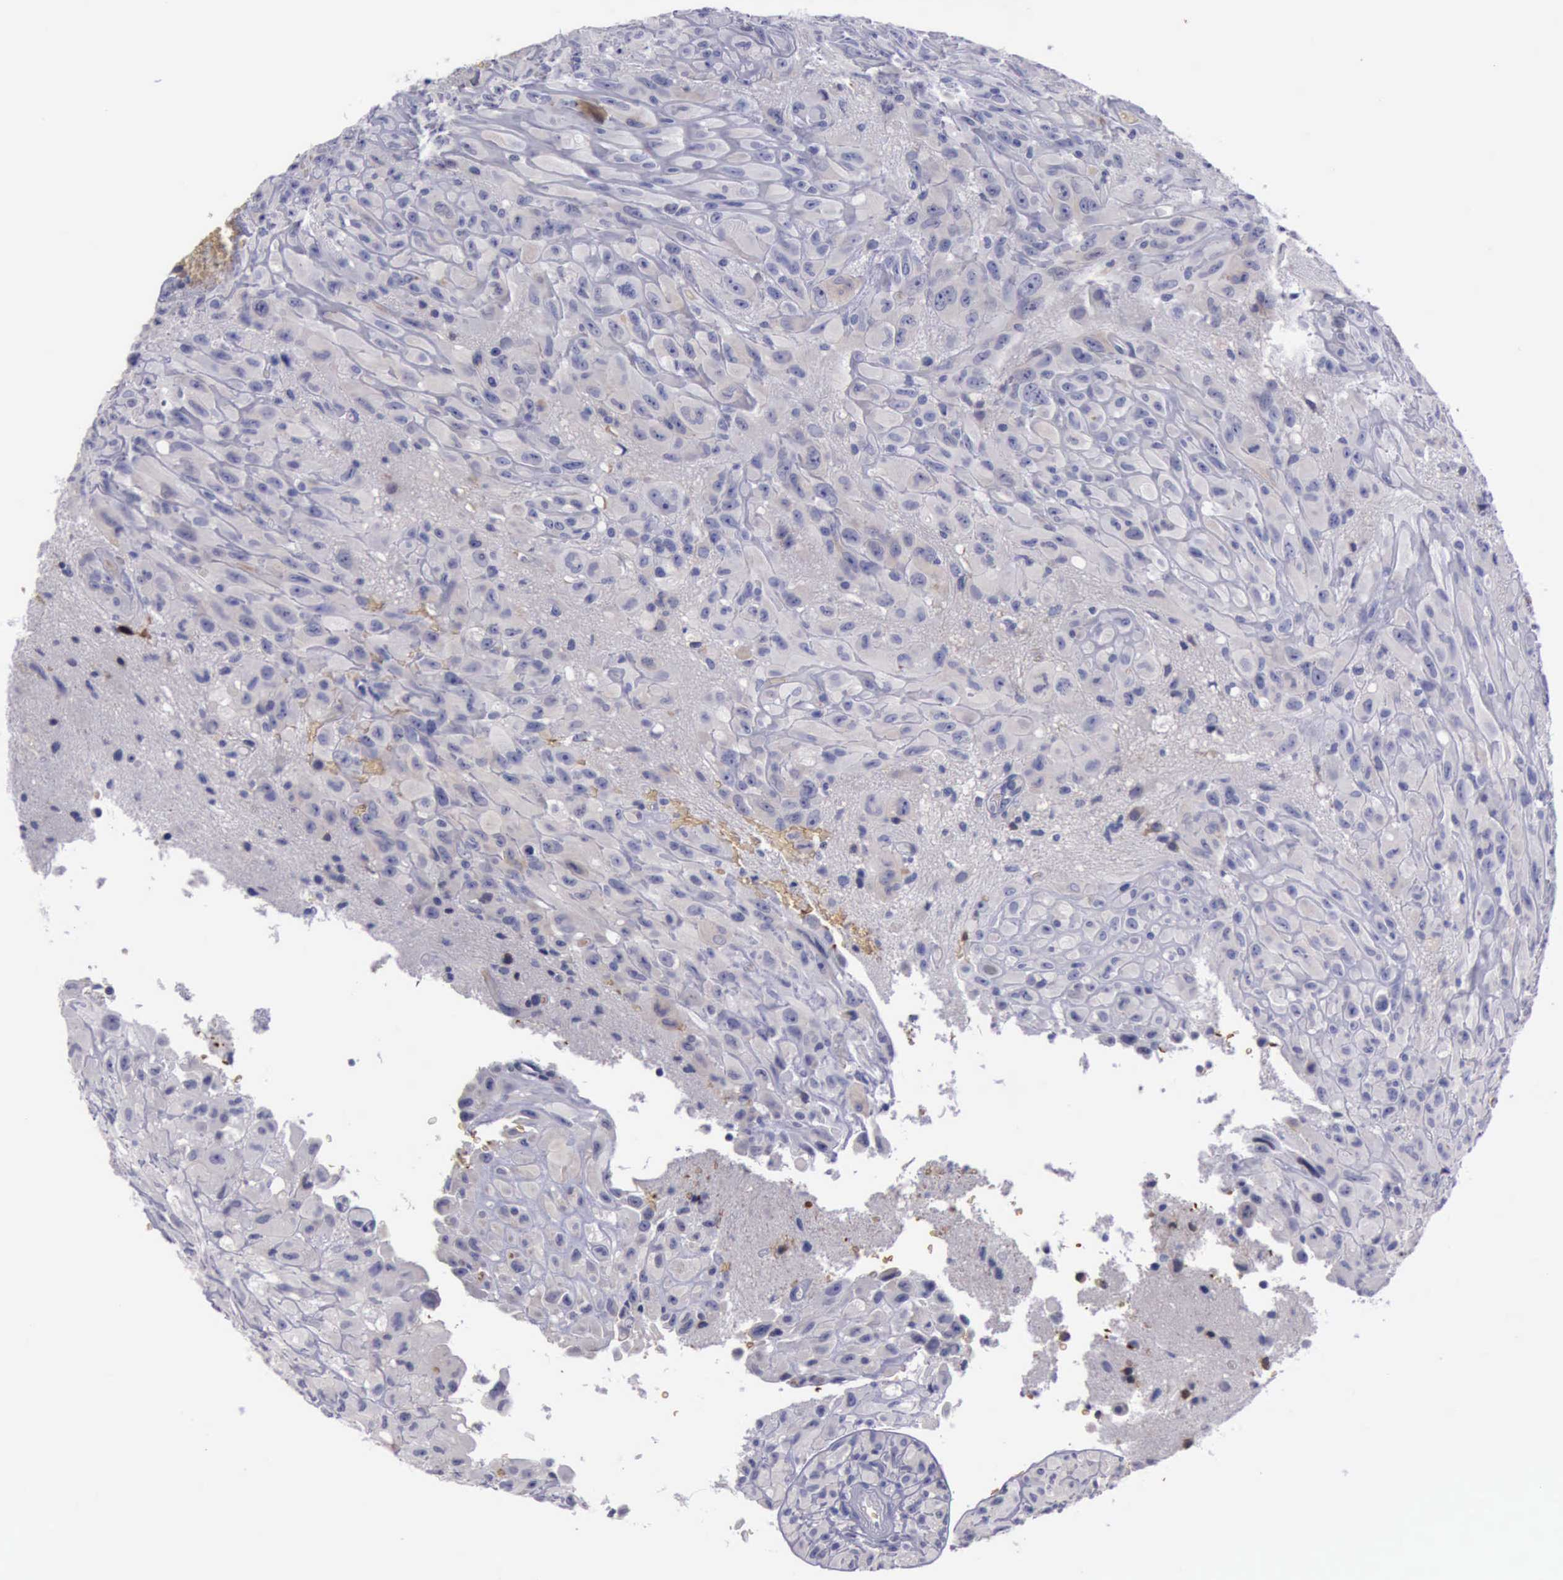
{"staining": {"intensity": "negative", "quantity": "none", "location": "none"}, "tissue": "glioma", "cell_type": "Tumor cells", "image_type": "cancer", "snomed": [{"axis": "morphology", "description": "Glioma, malignant, High grade"}, {"axis": "topography", "description": "Brain"}], "caption": "This is an immunohistochemistry micrograph of glioma. There is no staining in tumor cells.", "gene": "CEP128", "patient": {"sex": "male", "age": 48}}